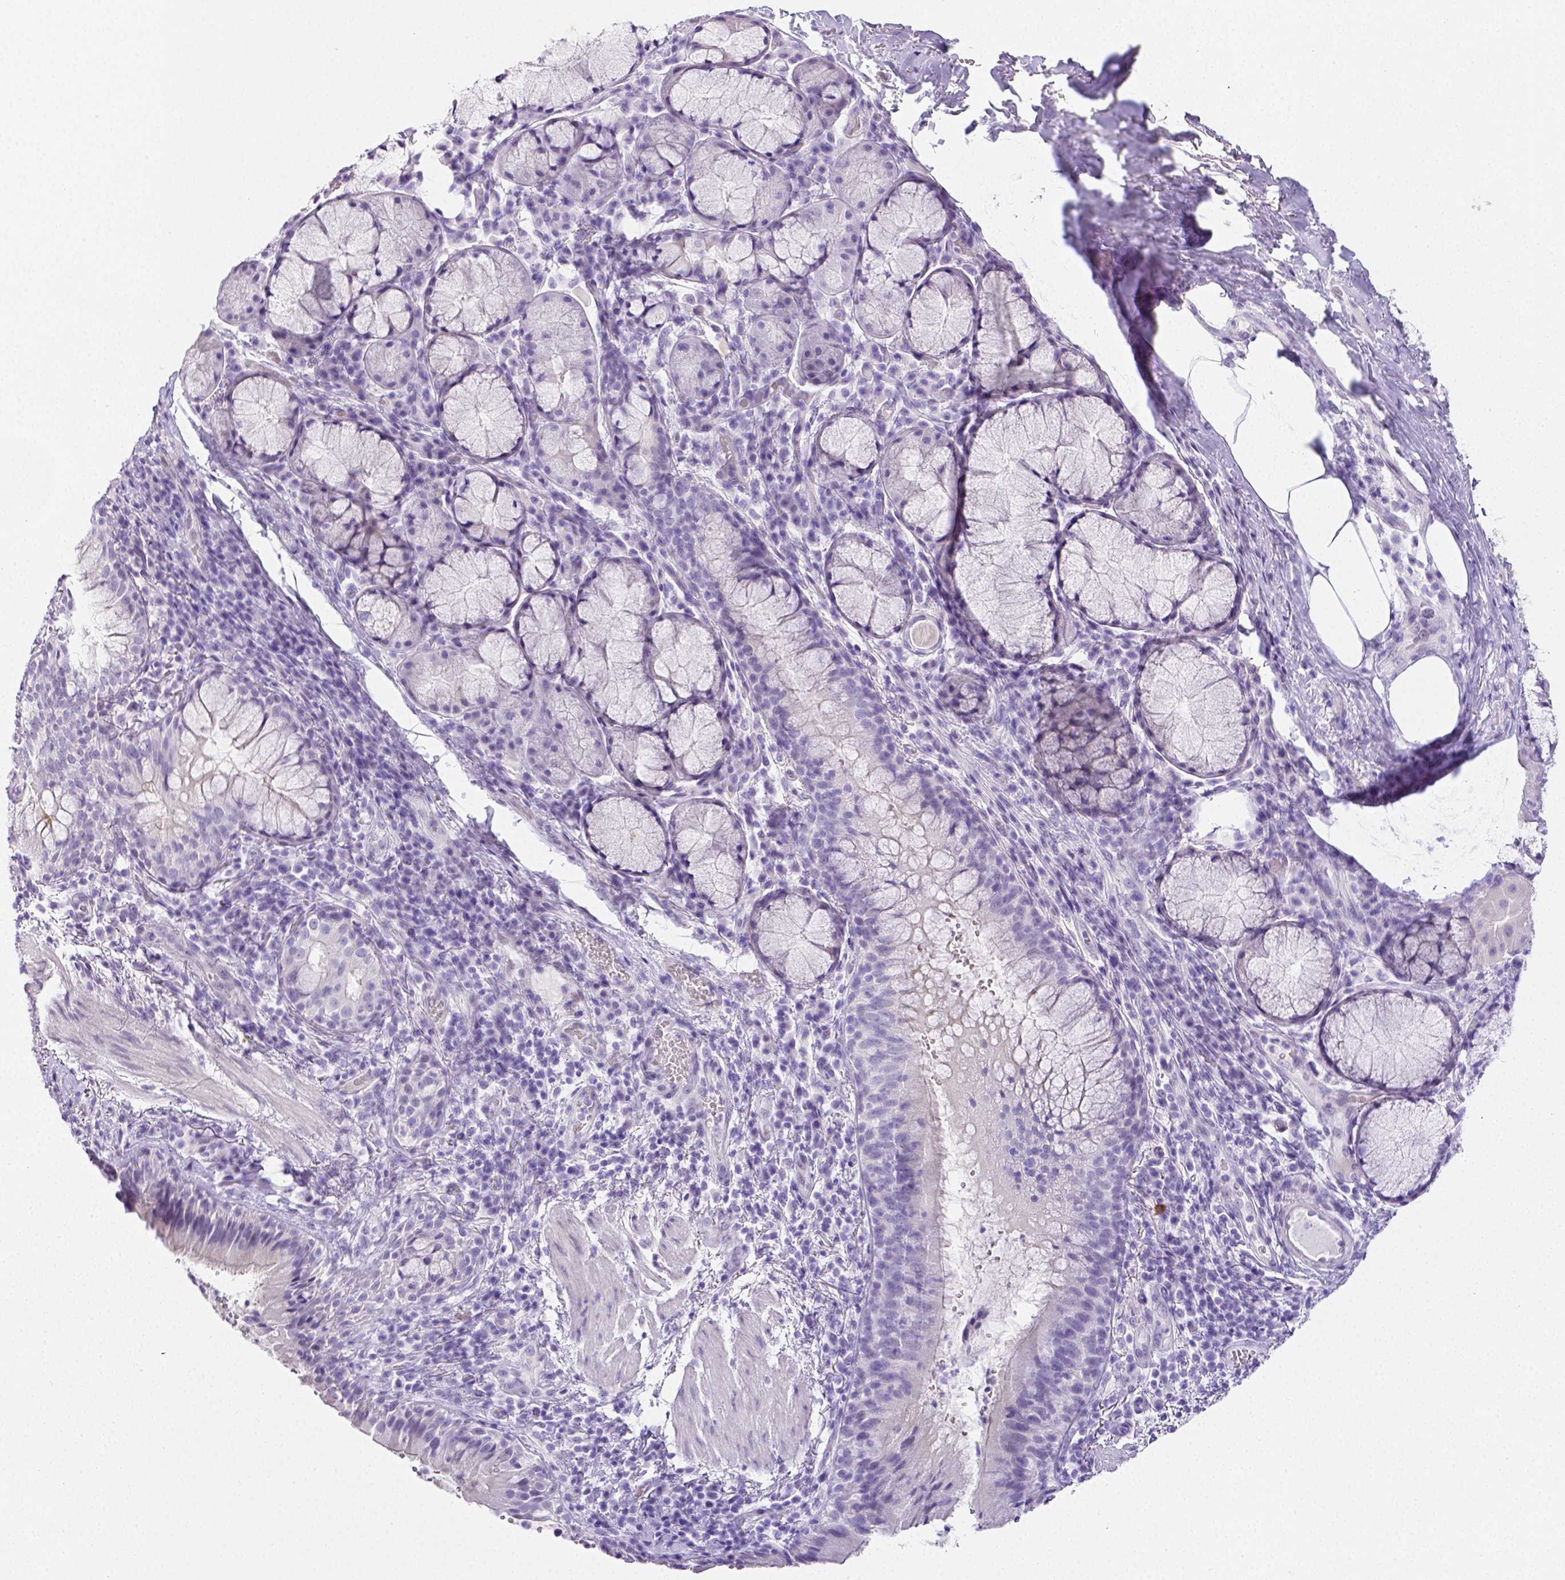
{"staining": {"intensity": "negative", "quantity": "none", "location": "none"}, "tissue": "bronchus", "cell_type": "Respiratory epithelial cells", "image_type": "normal", "snomed": [{"axis": "morphology", "description": "Normal tissue, NOS"}, {"axis": "topography", "description": "Lymph node"}, {"axis": "topography", "description": "Bronchus"}], "caption": "IHC of benign human bronchus exhibits no positivity in respiratory epithelial cells.", "gene": "ARHGAP36", "patient": {"sex": "male", "age": 56}}